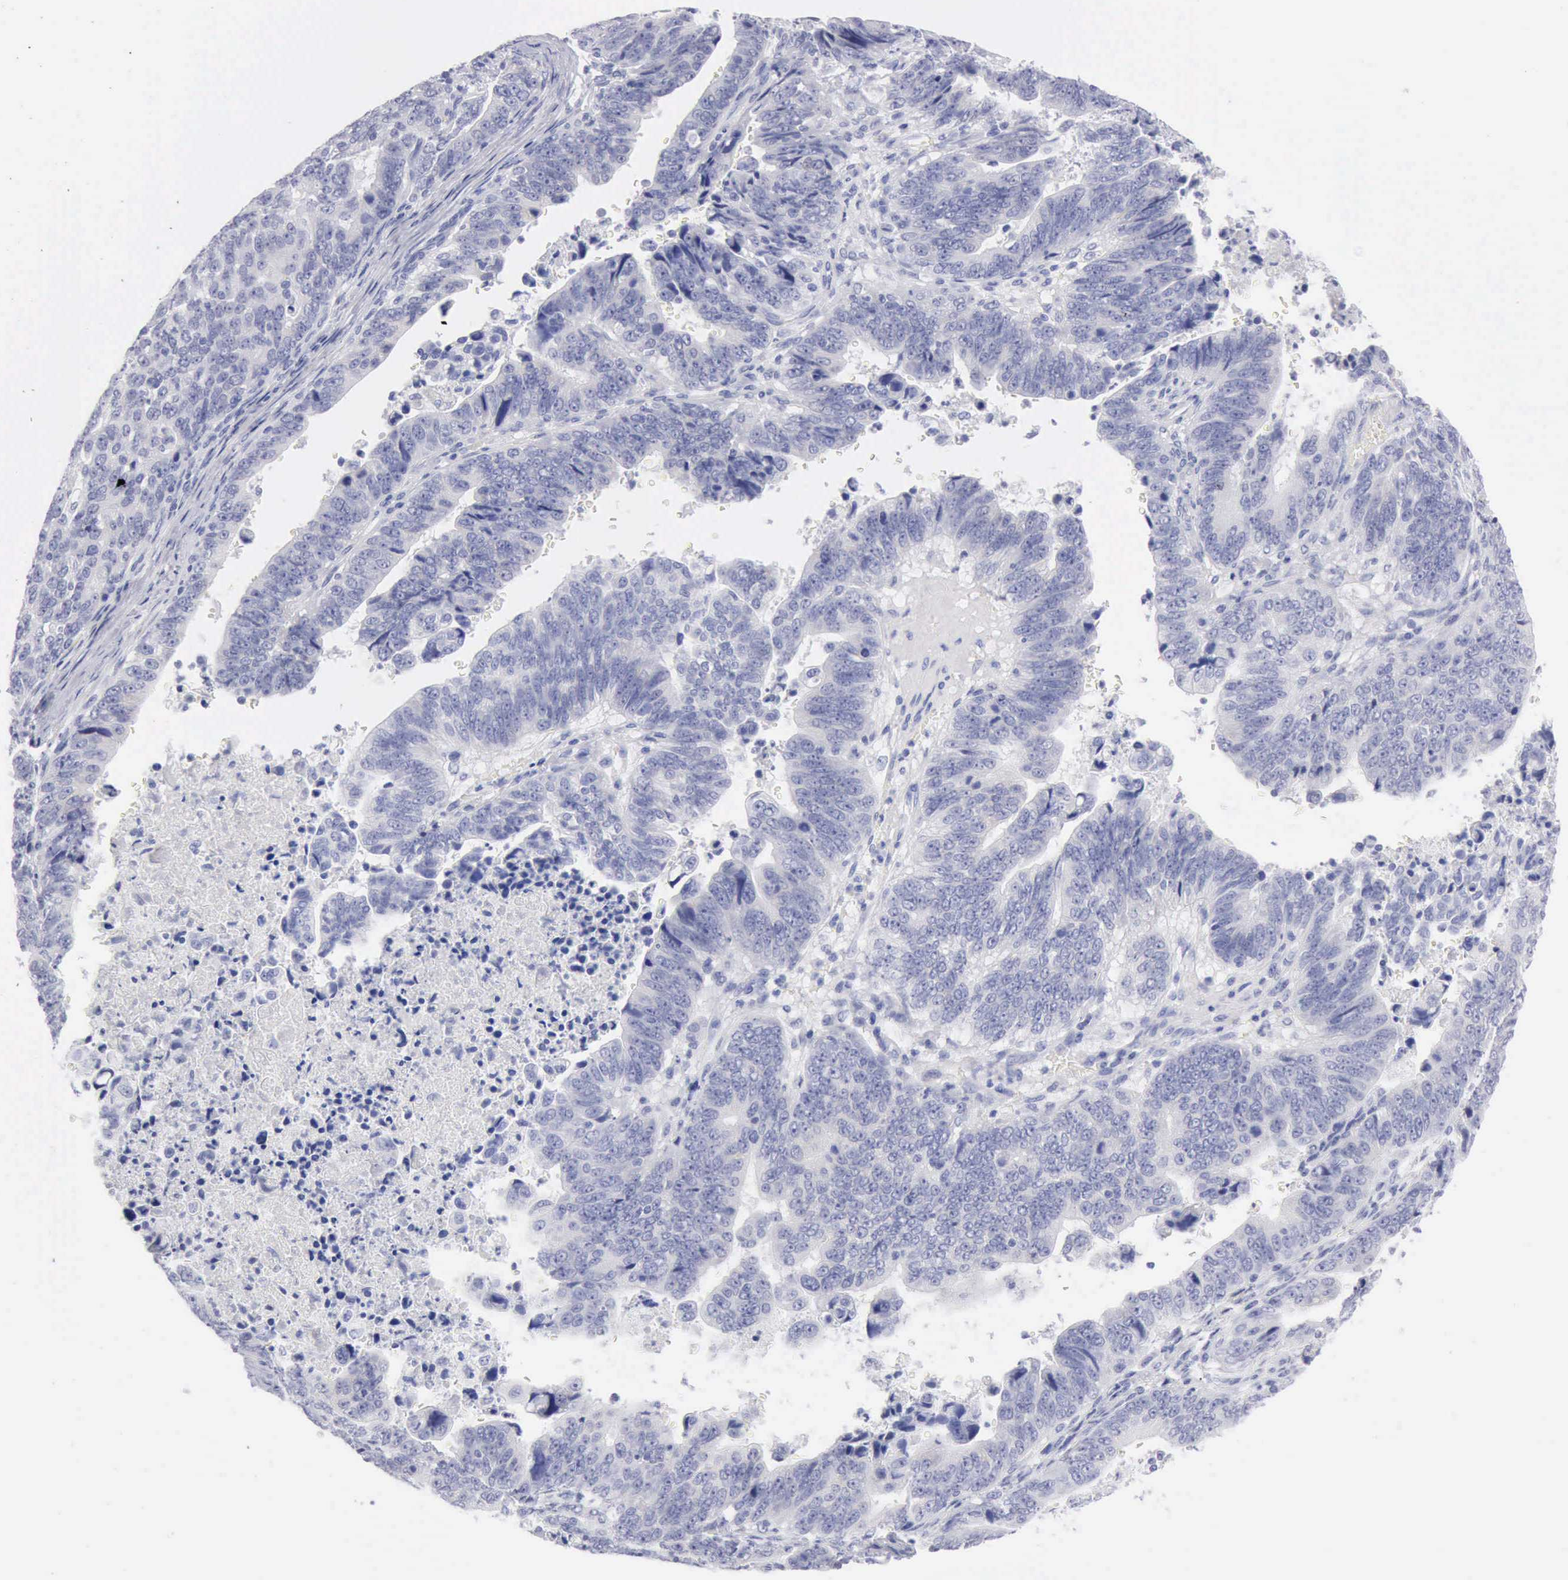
{"staining": {"intensity": "negative", "quantity": "none", "location": "none"}, "tissue": "stomach cancer", "cell_type": "Tumor cells", "image_type": "cancer", "snomed": [{"axis": "morphology", "description": "Adenocarcinoma, NOS"}, {"axis": "topography", "description": "Stomach, upper"}], "caption": "IHC image of neoplastic tissue: human adenocarcinoma (stomach) stained with DAB (3,3'-diaminobenzidine) displays no significant protein expression in tumor cells.", "gene": "ANGEL1", "patient": {"sex": "female", "age": 50}}